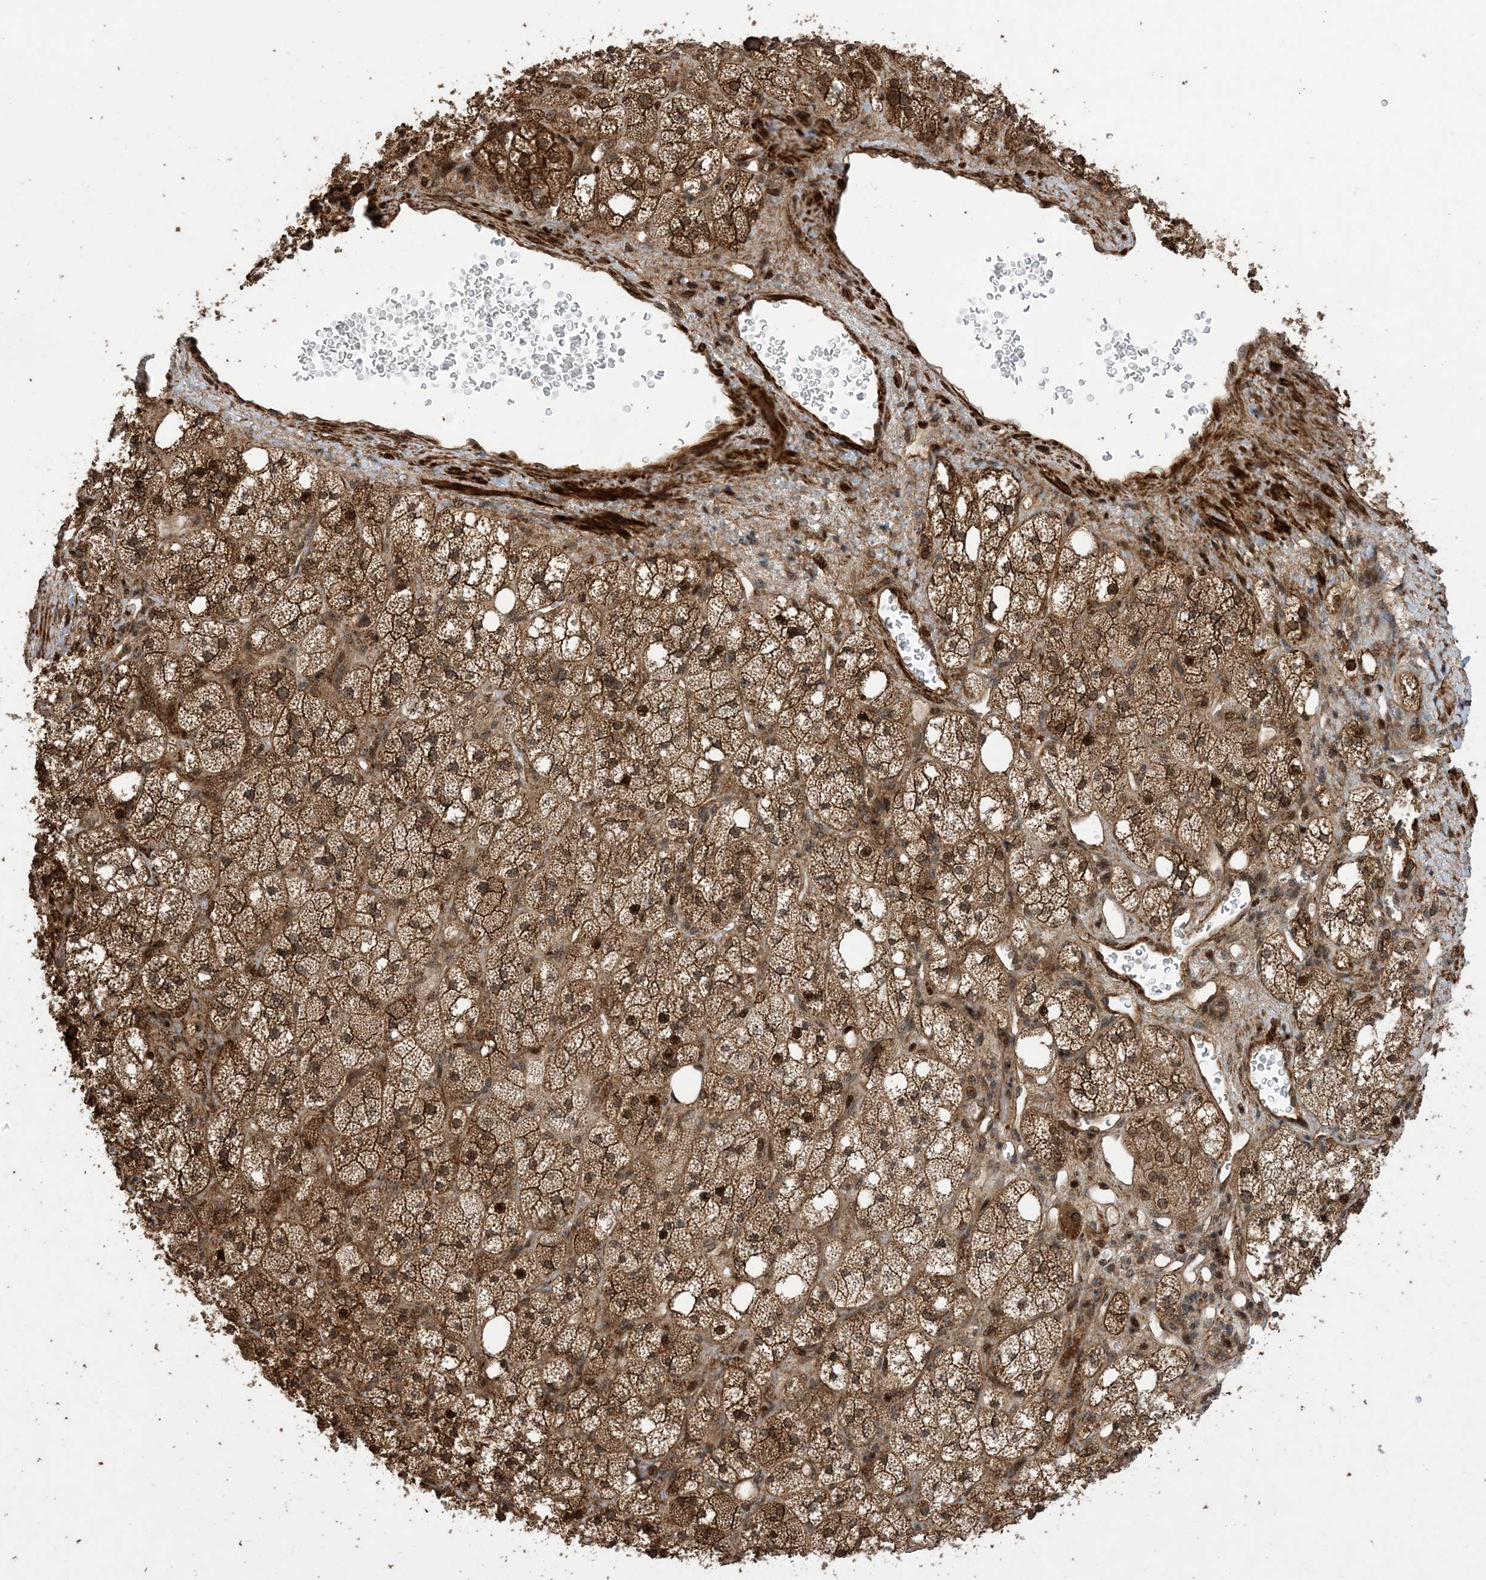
{"staining": {"intensity": "strong", "quantity": ">75%", "location": "cytoplasmic/membranous,nuclear"}, "tissue": "adrenal gland", "cell_type": "Glandular cells", "image_type": "normal", "snomed": [{"axis": "morphology", "description": "Normal tissue, NOS"}, {"axis": "topography", "description": "Adrenal gland"}], "caption": "Immunohistochemical staining of benign adrenal gland demonstrates strong cytoplasmic/membranous,nuclear protein positivity in approximately >75% of glandular cells.", "gene": "ZNF511", "patient": {"sex": "male", "age": 61}}